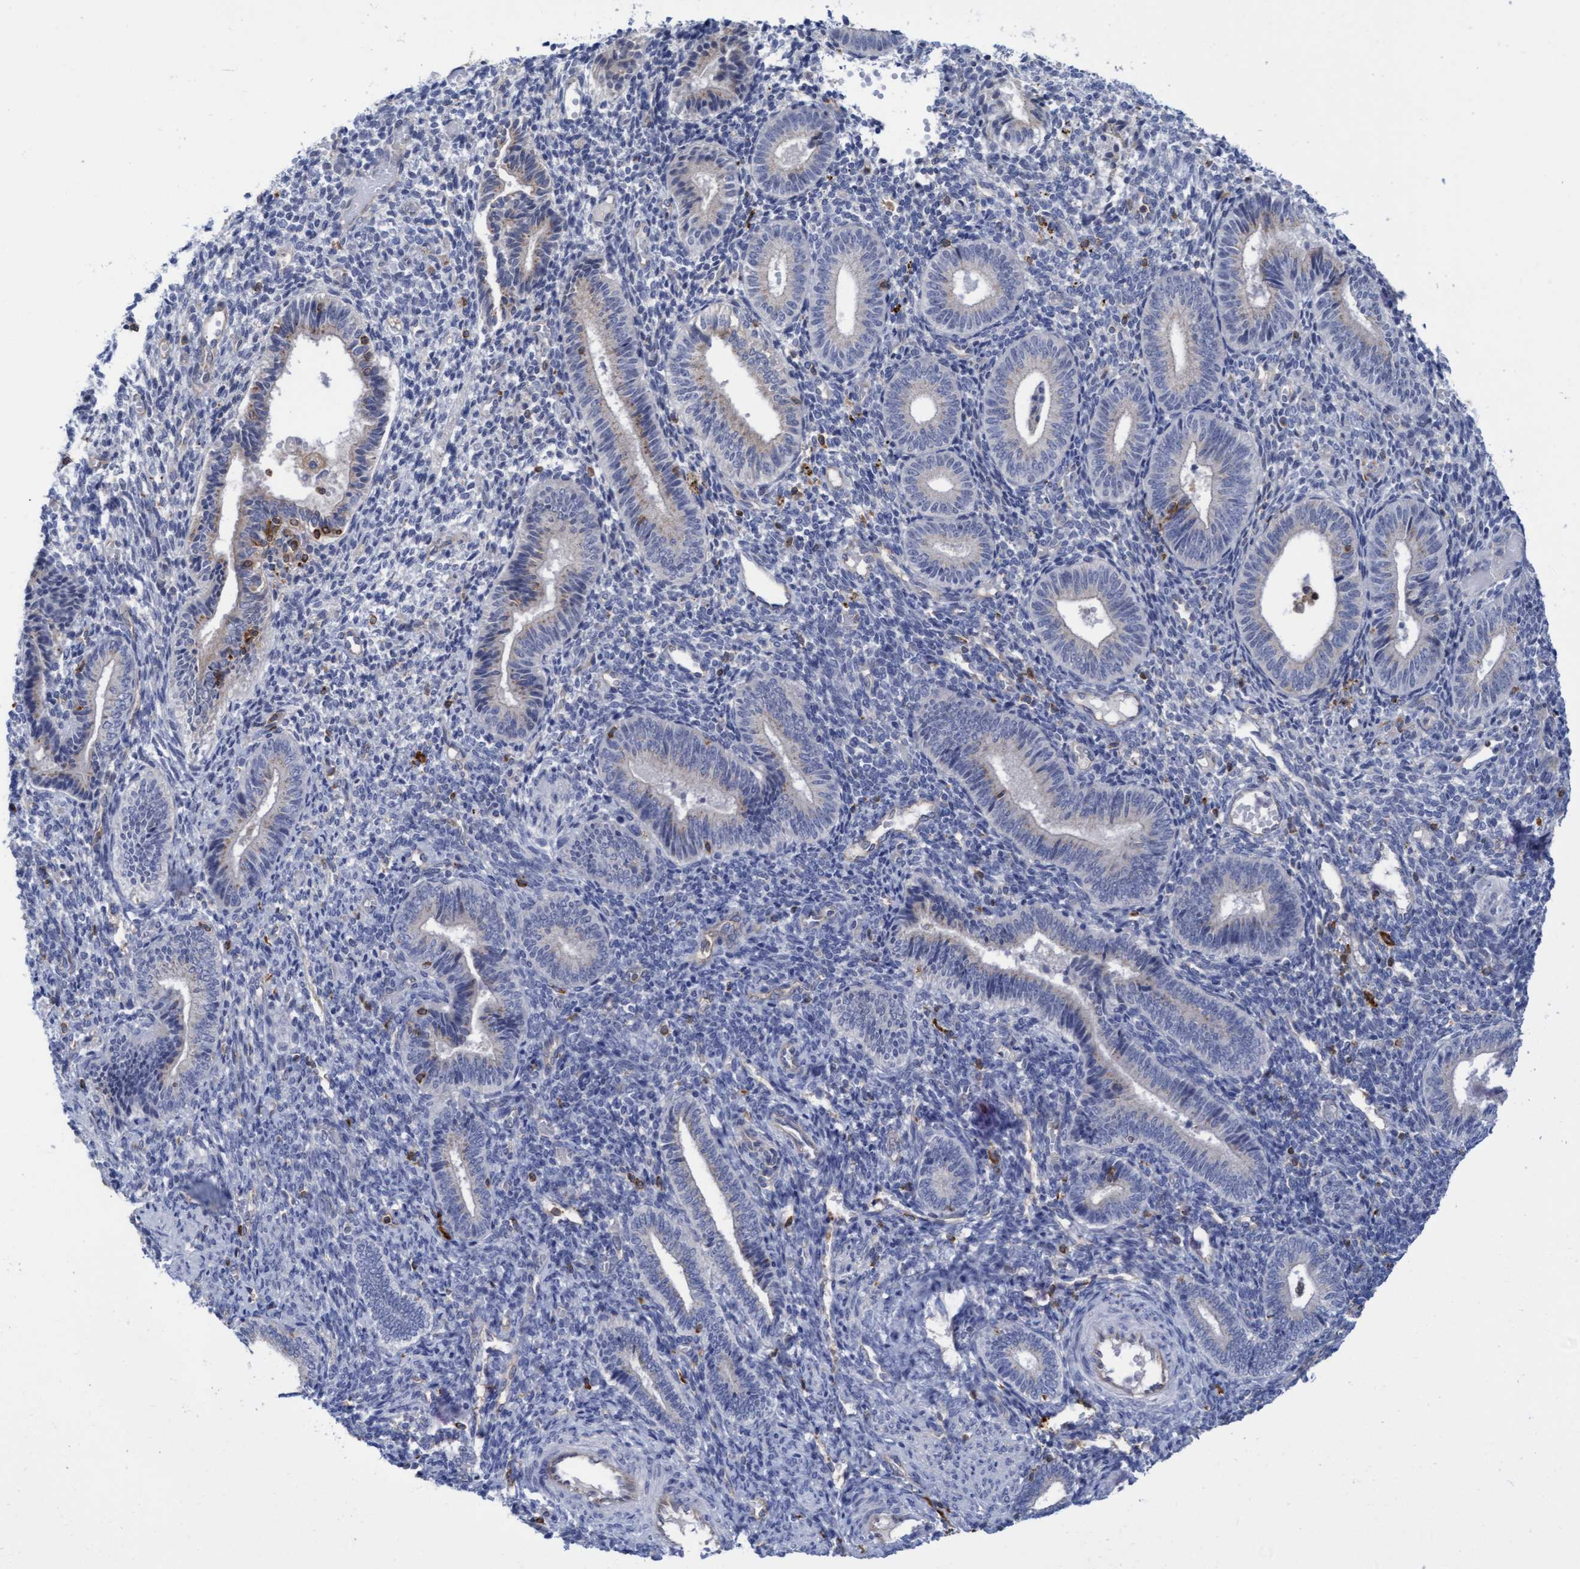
{"staining": {"intensity": "negative", "quantity": "none", "location": "none"}, "tissue": "endometrium", "cell_type": "Cells in endometrial stroma", "image_type": "normal", "snomed": [{"axis": "morphology", "description": "Normal tissue, NOS"}, {"axis": "topography", "description": "Uterus"}, {"axis": "topography", "description": "Endometrium"}], "caption": "This image is of benign endometrium stained with IHC to label a protein in brown with the nuclei are counter-stained blue. There is no staining in cells in endometrial stroma.", "gene": "FNBP1", "patient": {"sex": "female", "age": 33}}